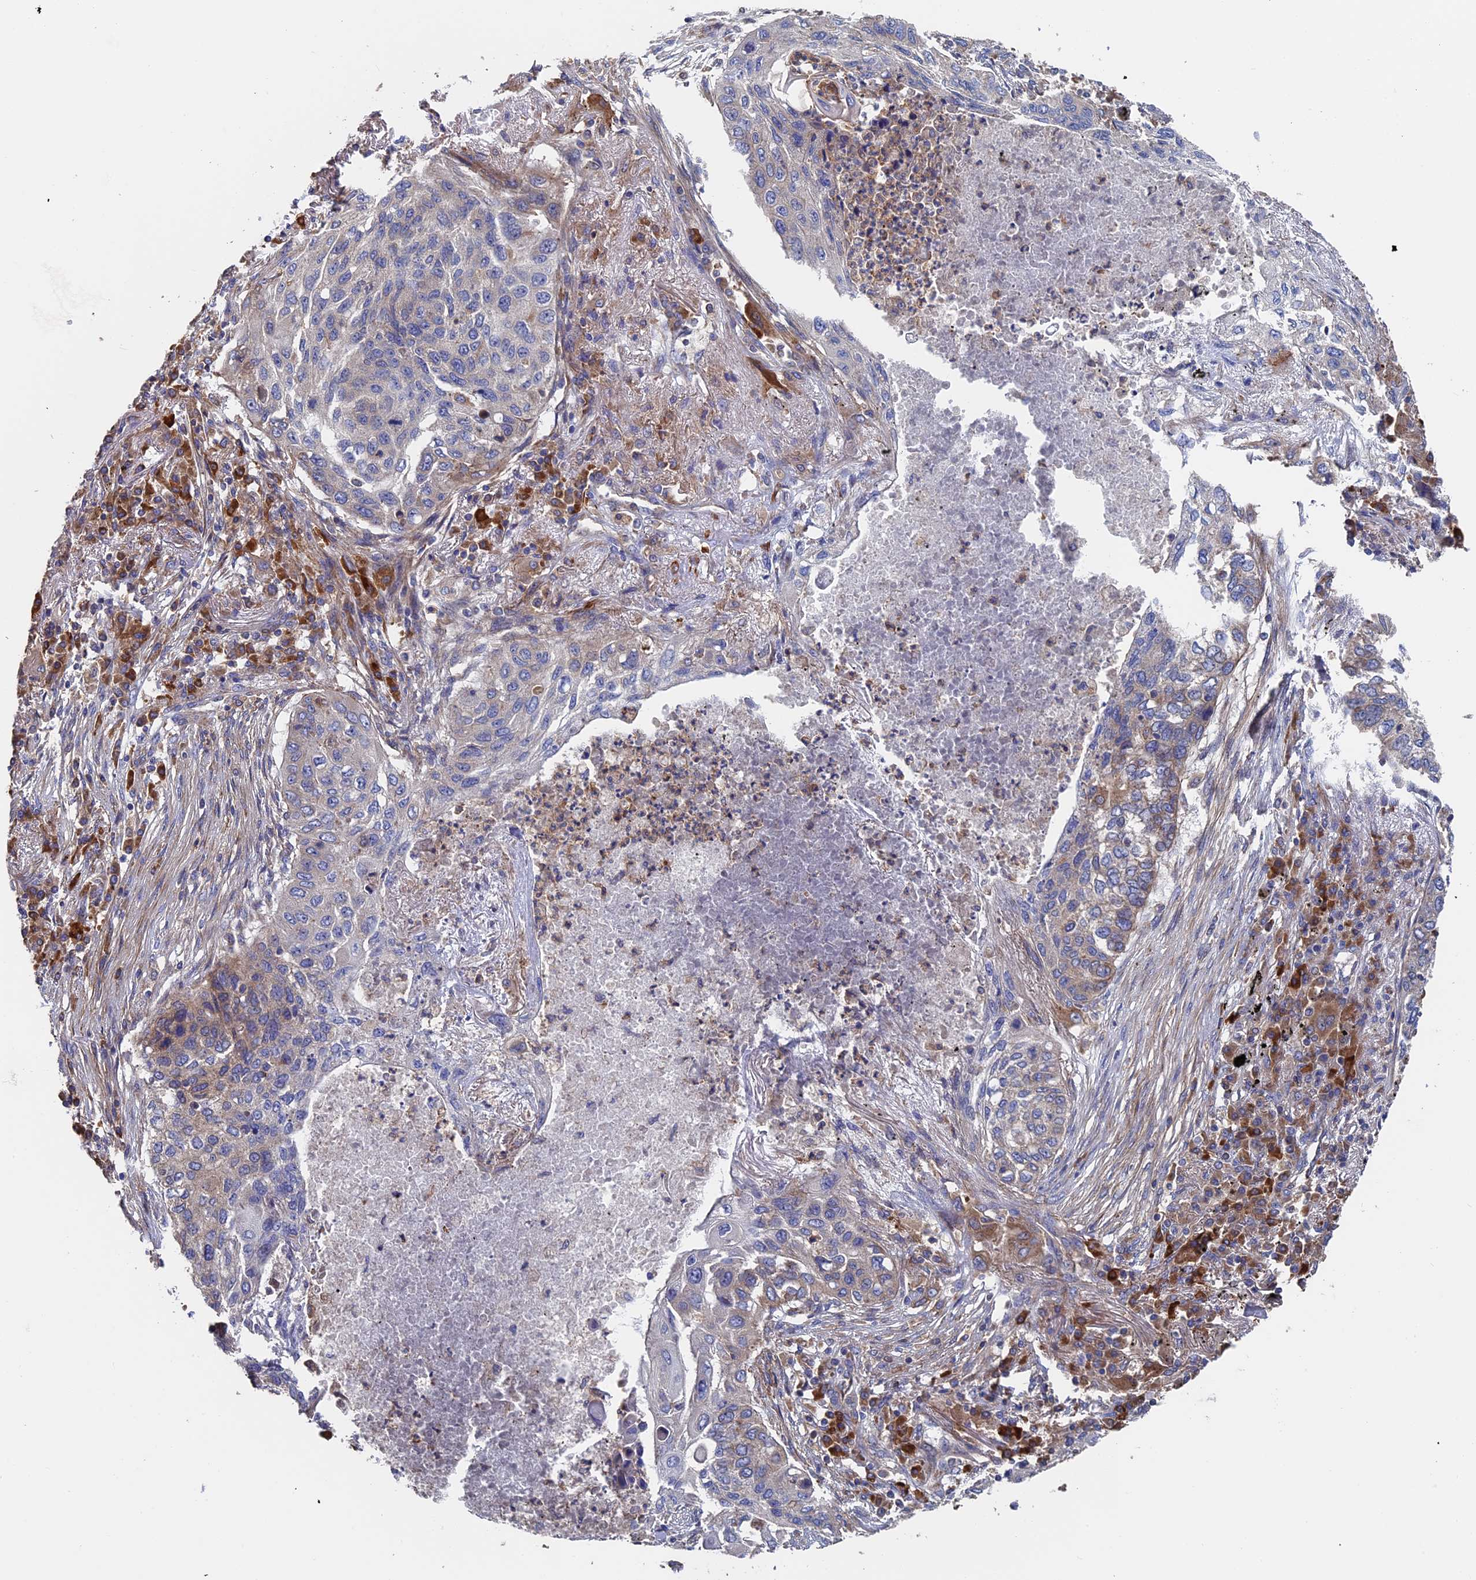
{"staining": {"intensity": "weak", "quantity": "<25%", "location": "cytoplasmic/membranous"}, "tissue": "lung cancer", "cell_type": "Tumor cells", "image_type": "cancer", "snomed": [{"axis": "morphology", "description": "Squamous cell carcinoma, NOS"}, {"axis": "topography", "description": "Lung"}], "caption": "Immunohistochemical staining of lung cancer exhibits no significant positivity in tumor cells.", "gene": "DNAJC3", "patient": {"sex": "female", "age": 63}}